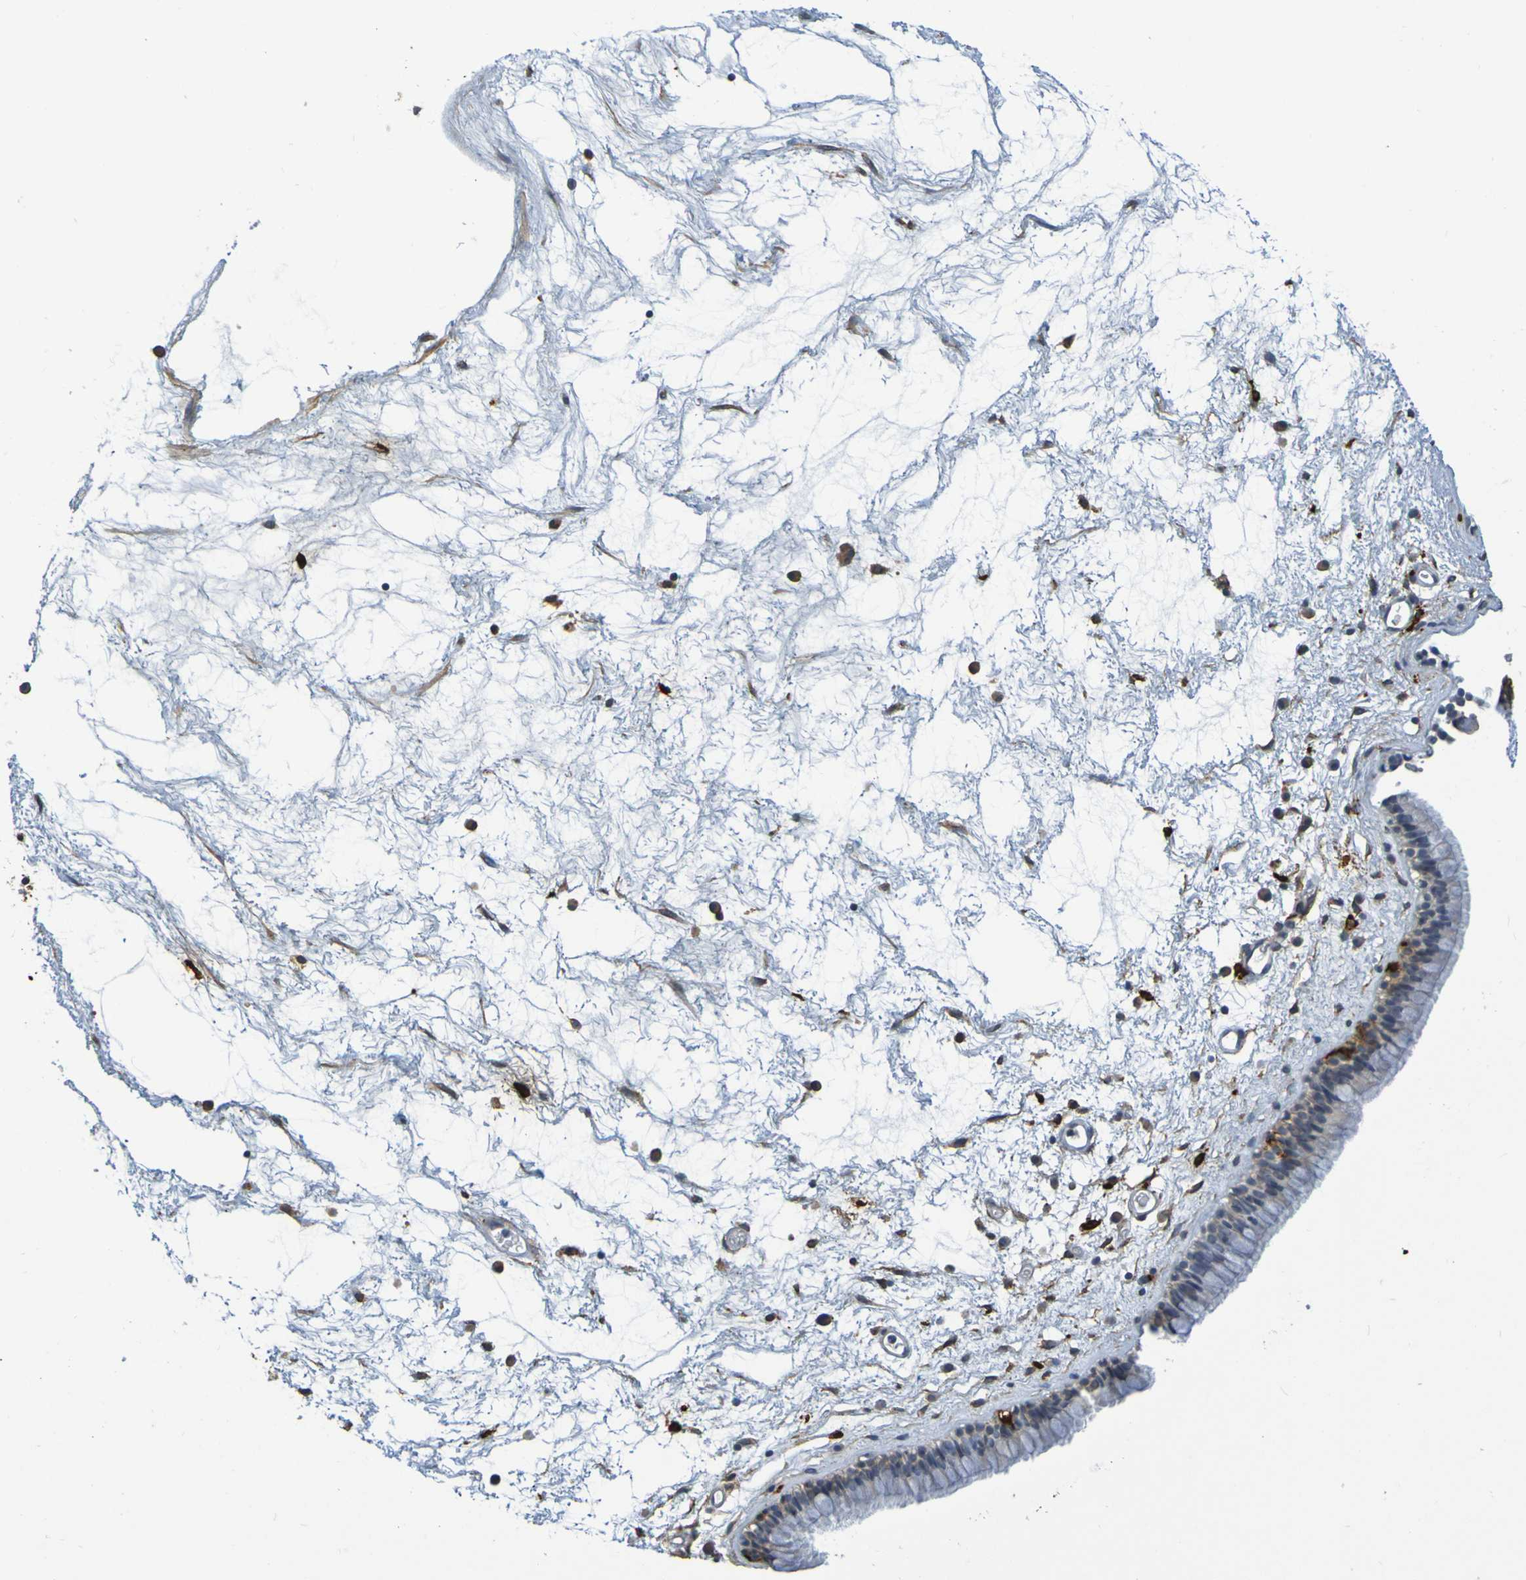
{"staining": {"intensity": "strong", "quantity": "<25%", "location": "cytoplasmic/membranous"}, "tissue": "nasopharynx", "cell_type": "Respiratory epithelial cells", "image_type": "normal", "snomed": [{"axis": "morphology", "description": "Normal tissue, NOS"}, {"axis": "morphology", "description": "Inflammation, NOS"}, {"axis": "topography", "description": "Nasopharynx"}], "caption": "Strong cytoplasmic/membranous expression for a protein is identified in approximately <25% of respiratory epithelial cells of unremarkable nasopharynx using IHC.", "gene": "C3AR1", "patient": {"sex": "male", "age": 48}}